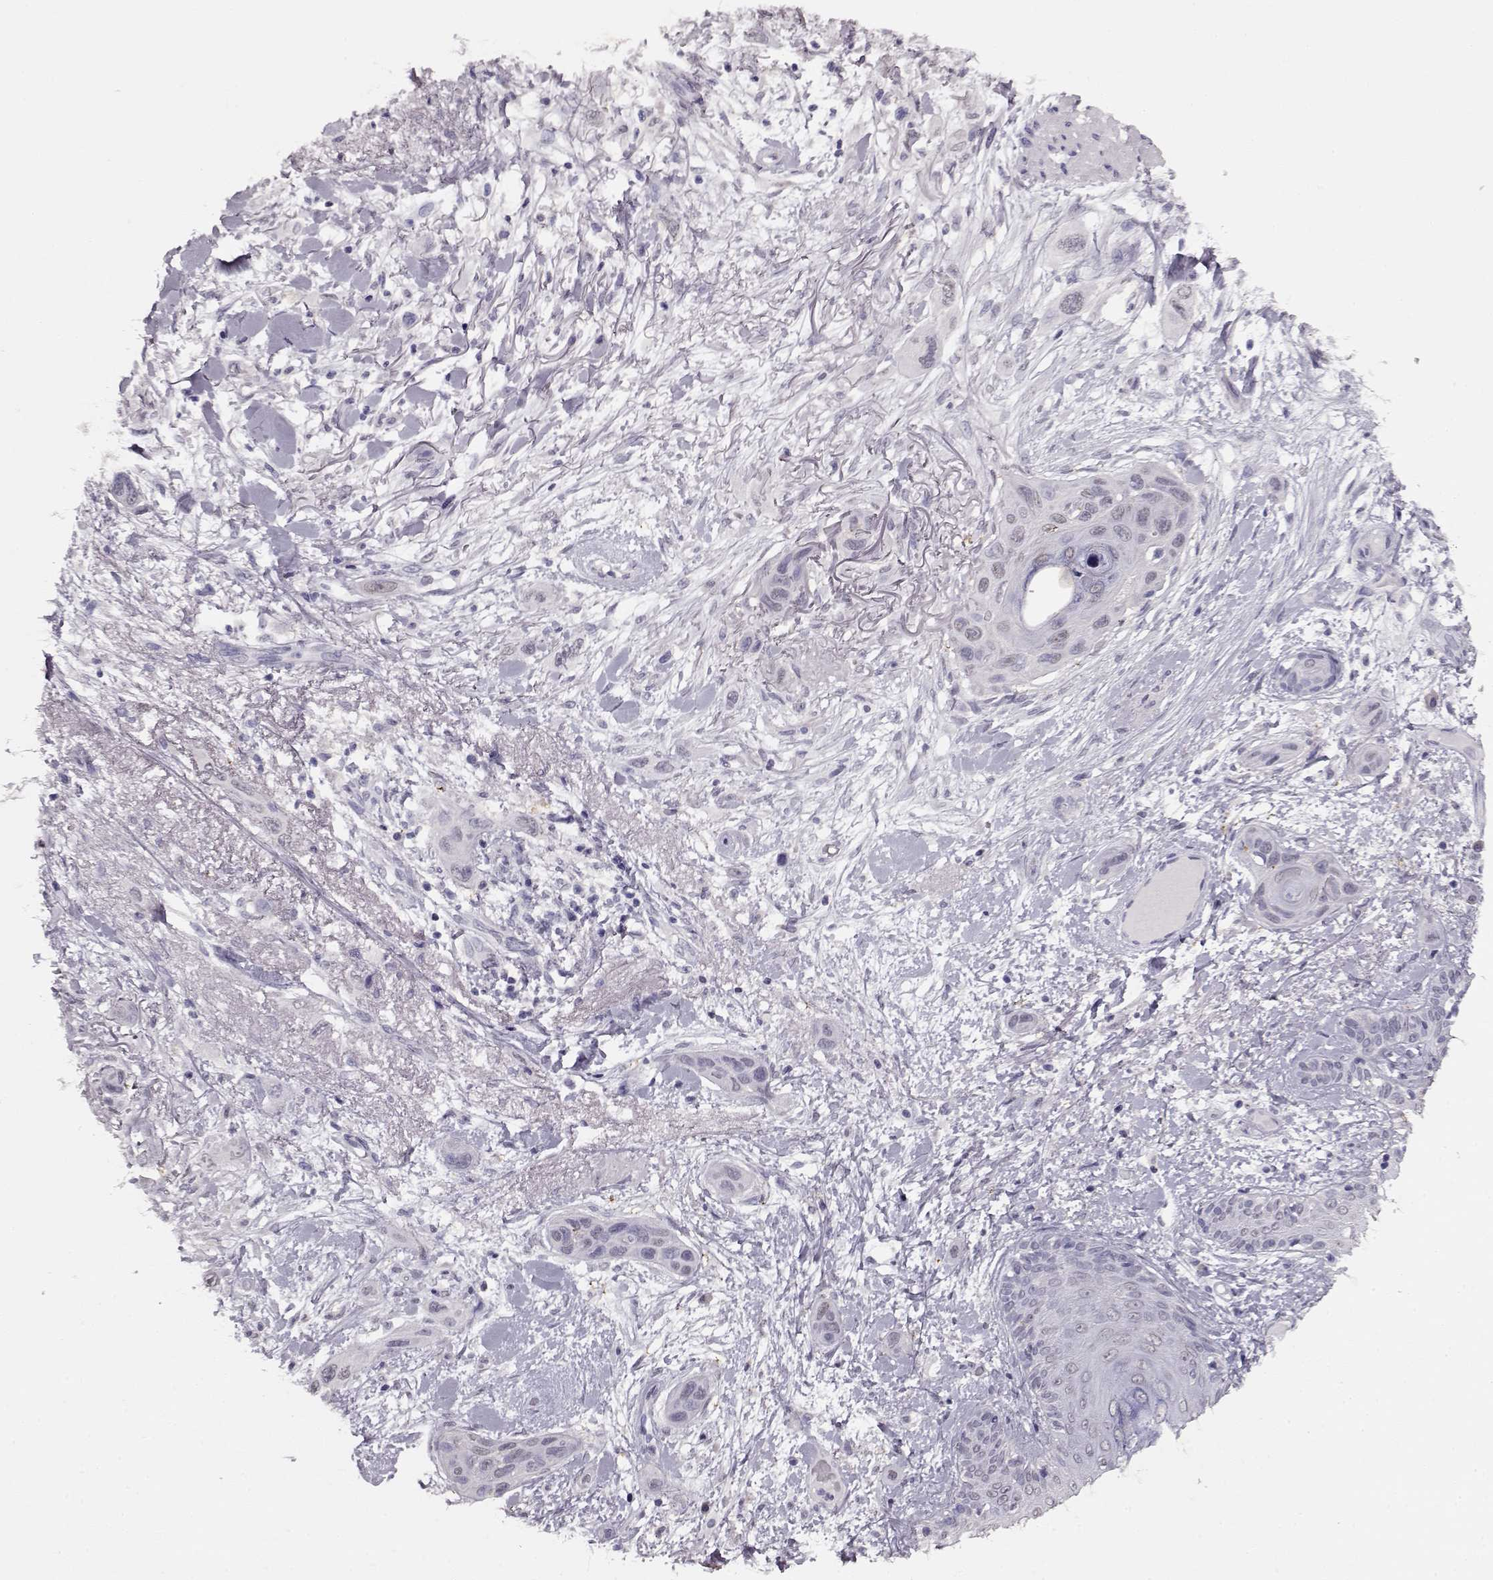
{"staining": {"intensity": "weak", "quantity": "<25%", "location": "nuclear"}, "tissue": "skin cancer", "cell_type": "Tumor cells", "image_type": "cancer", "snomed": [{"axis": "morphology", "description": "Squamous cell carcinoma, NOS"}, {"axis": "topography", "description": "Skin"}], "caption": "This micrograph is of skin cancer (squamous cell carcinoma) stained with IHC to label a protein in brown with the nuclei are counter-stained blue. There is no staining in tumor cells.", "gene": "RP1L1", "patient": {"sex": "male", "age": 79}}